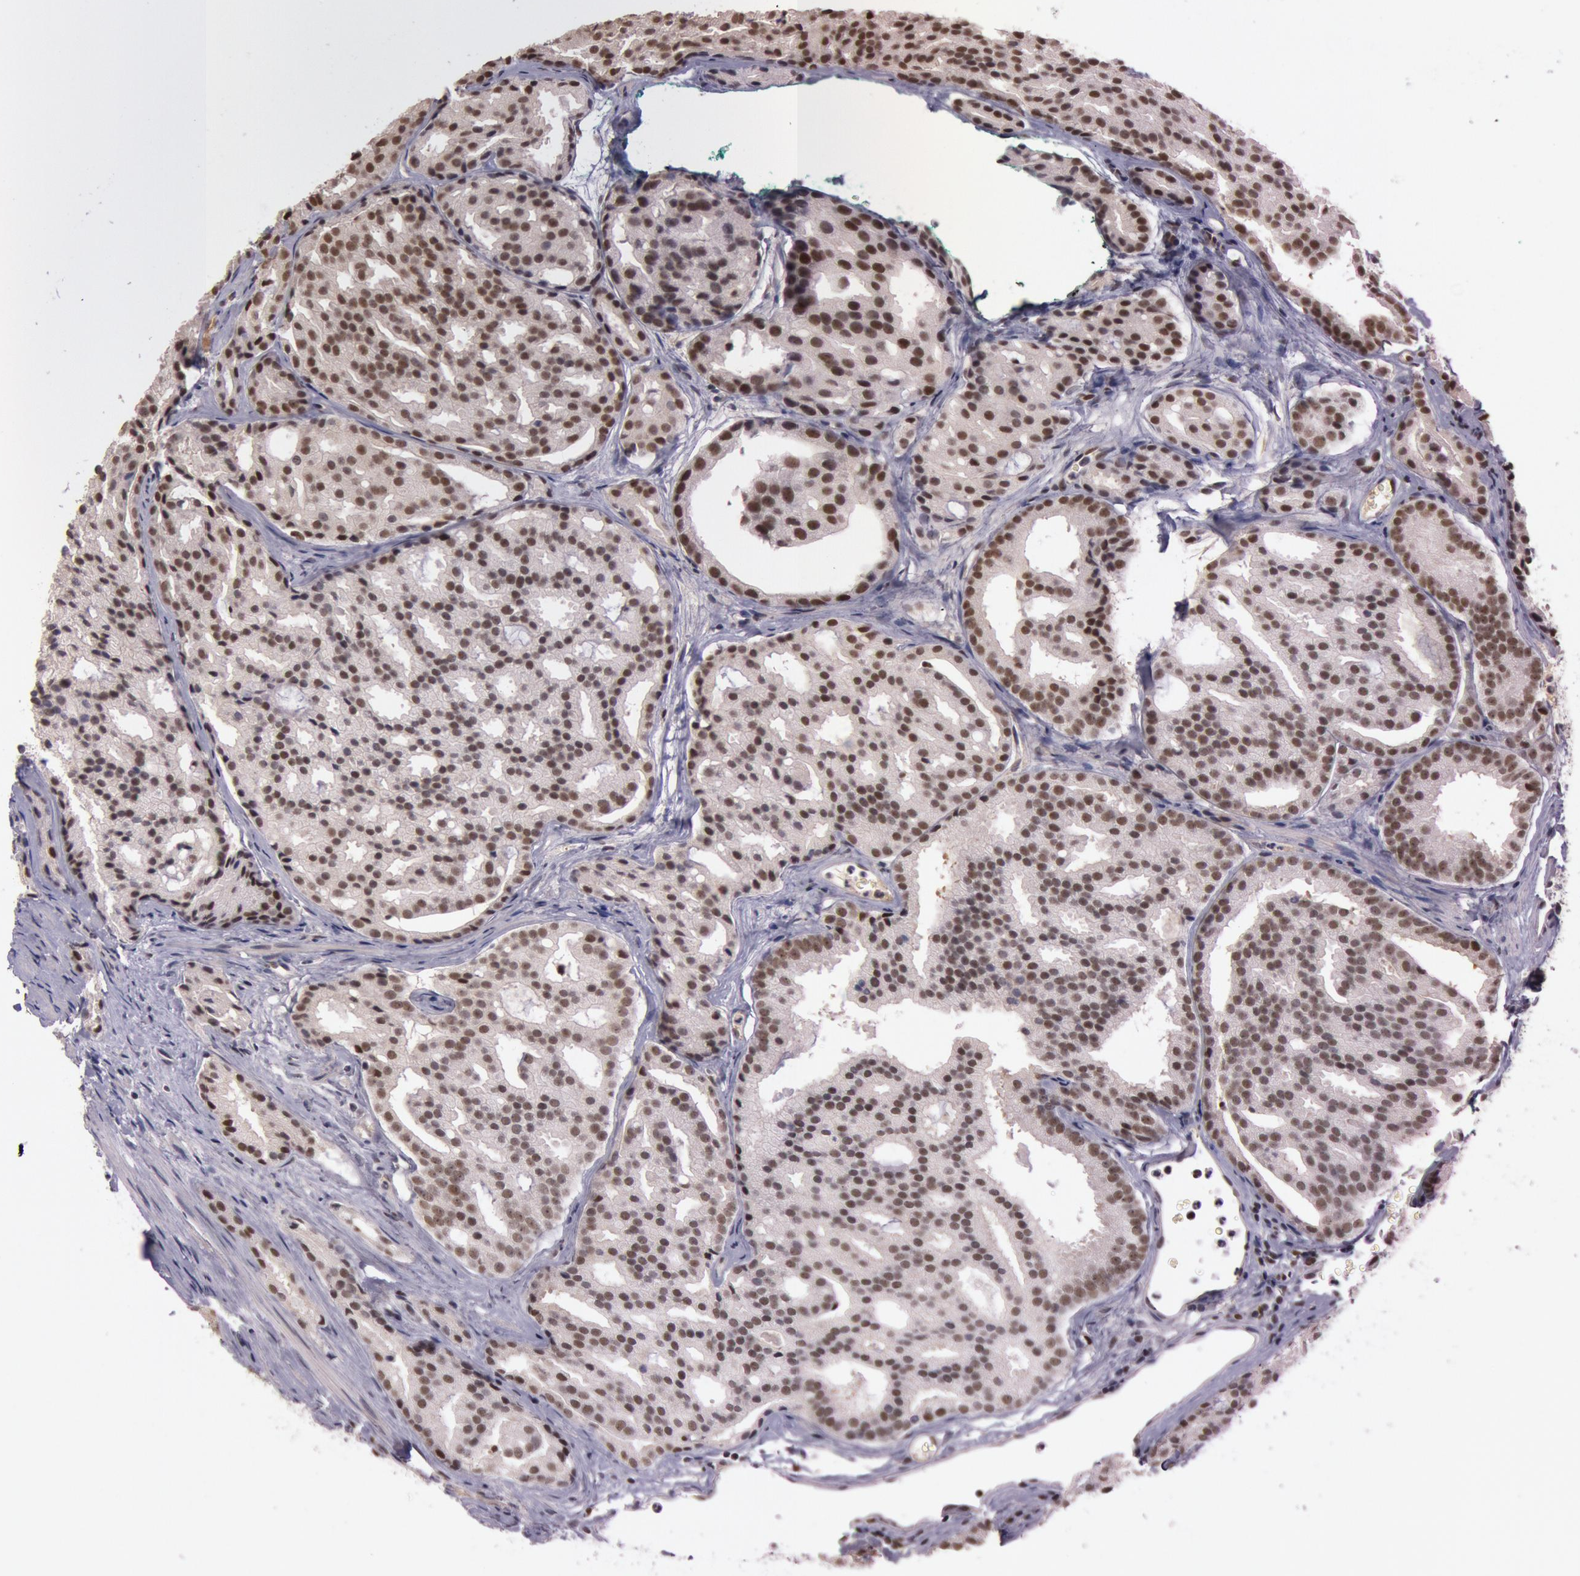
{"staining": {"intensity": "moderate", "quantity": ">75%", "location": "nuclear"}, "tissue": "prostate cancer", "cell_type": "Tumor cells", "image_type": "cancer", "snomed": [{"axis": "morphology", "description": "Adenocarcinoma, High grade"}, {"axis": "topography", "description": "Prostate"}], "caption": "Immunohistochemistry photomicrograph of prostate cancer stained for a protein (brown), which shows medium levels of moderate nuclear positivity in approximately >75% of tumor cells.", "gene": "TASL", "patient": {"sex": "male", "age": 64}}